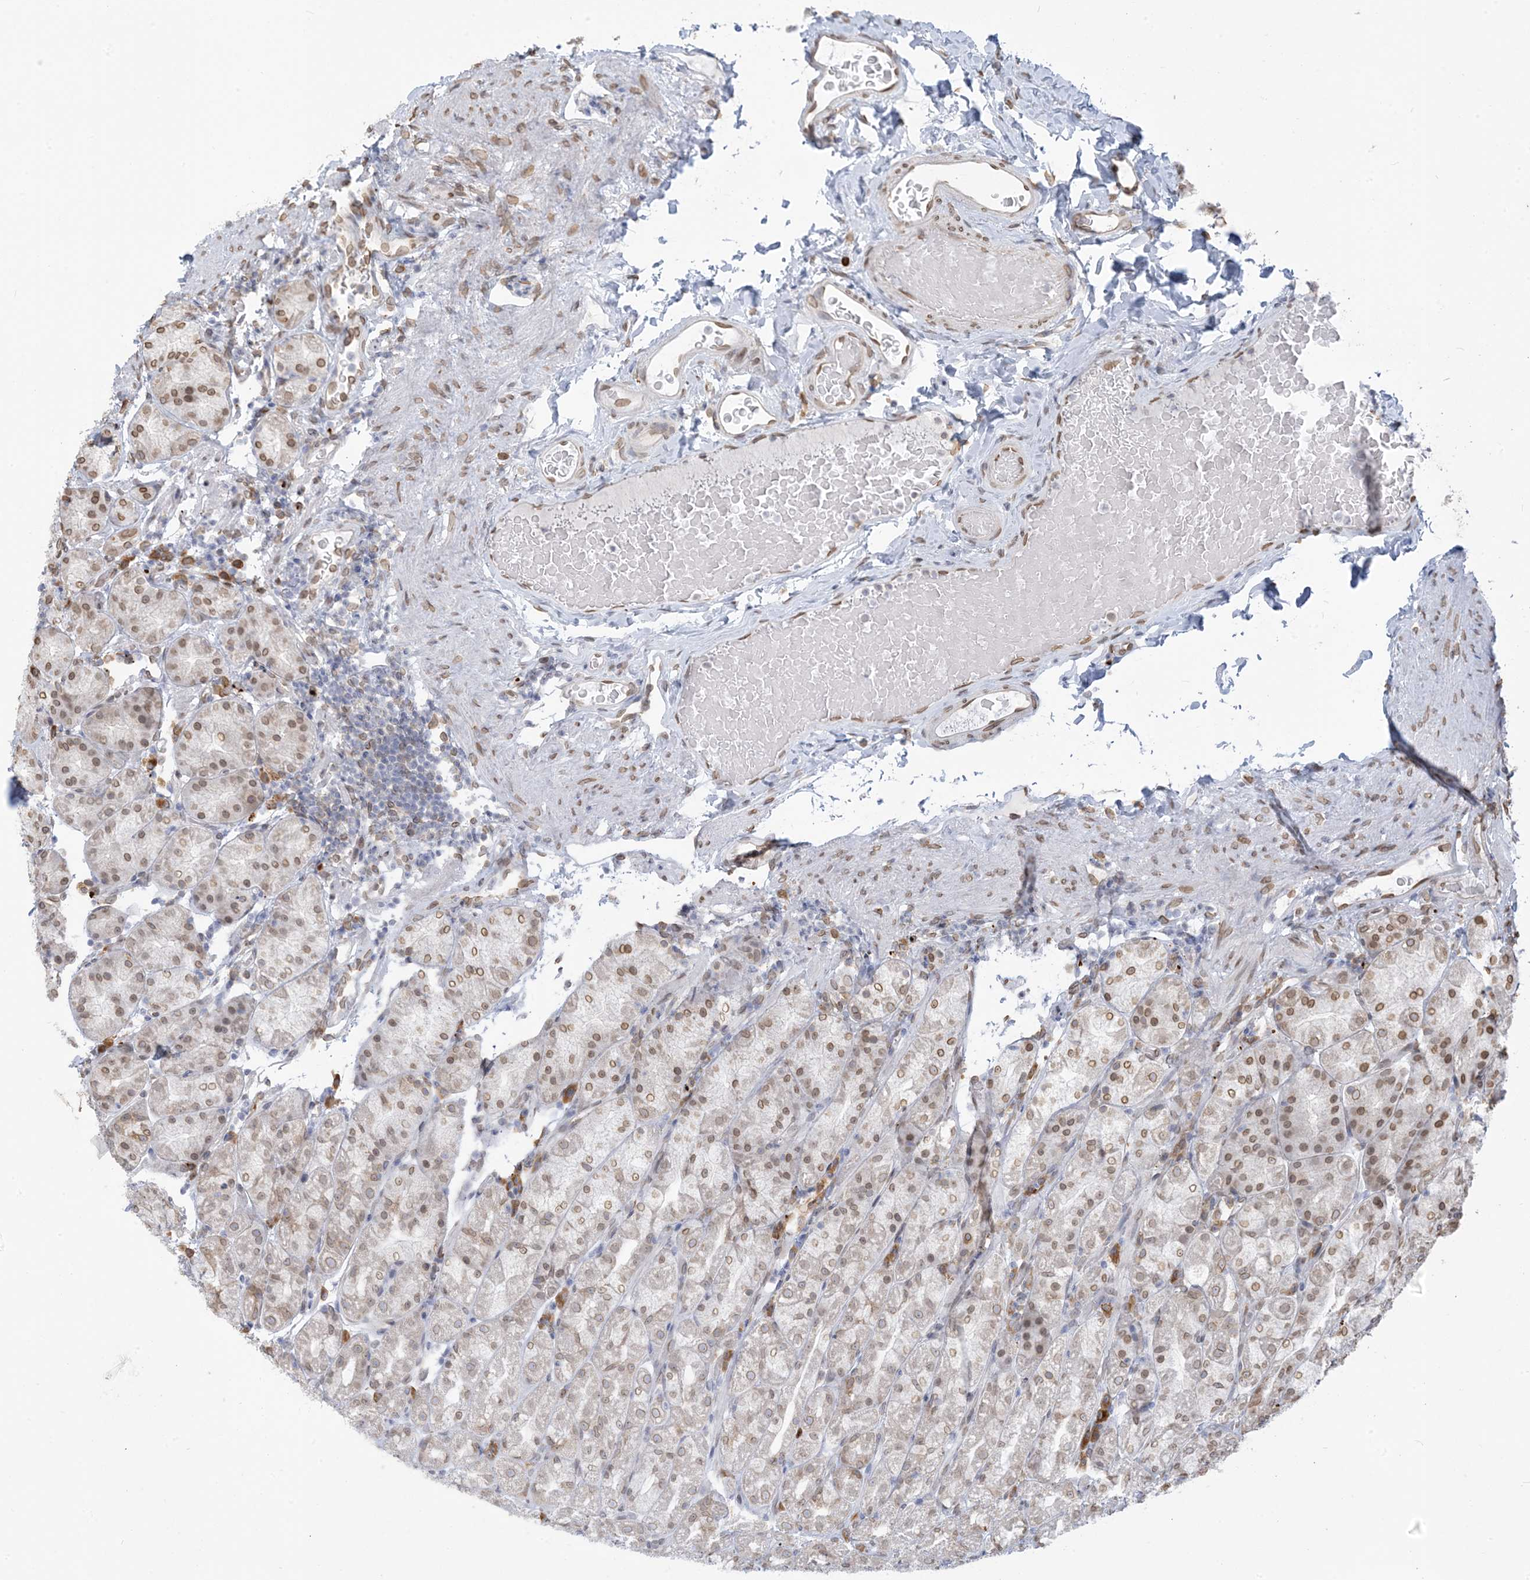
{"staining": {"intensity": "moderate", "quantity": "25%-75%", "location": "cytoplasmic/membranous,nuclear"}, "tissue": "stomach", "cell_type": "Glandular cells", "image_type": "normal", "snomed": [{"axis": "morphology", "description": "Normal tissue, NOS"}, {"axis": "topography", "description": "Stomach, upper"}], "caption": "Approximately 25%-75% of glandular cells in benign stomach exhibit moderate cytoplasmic/membranous,nuclear protein expression as visualized by brown immunohistochemical staining.", "gene": "WWP1", "patient": {"sex": "male", "age": 68}}